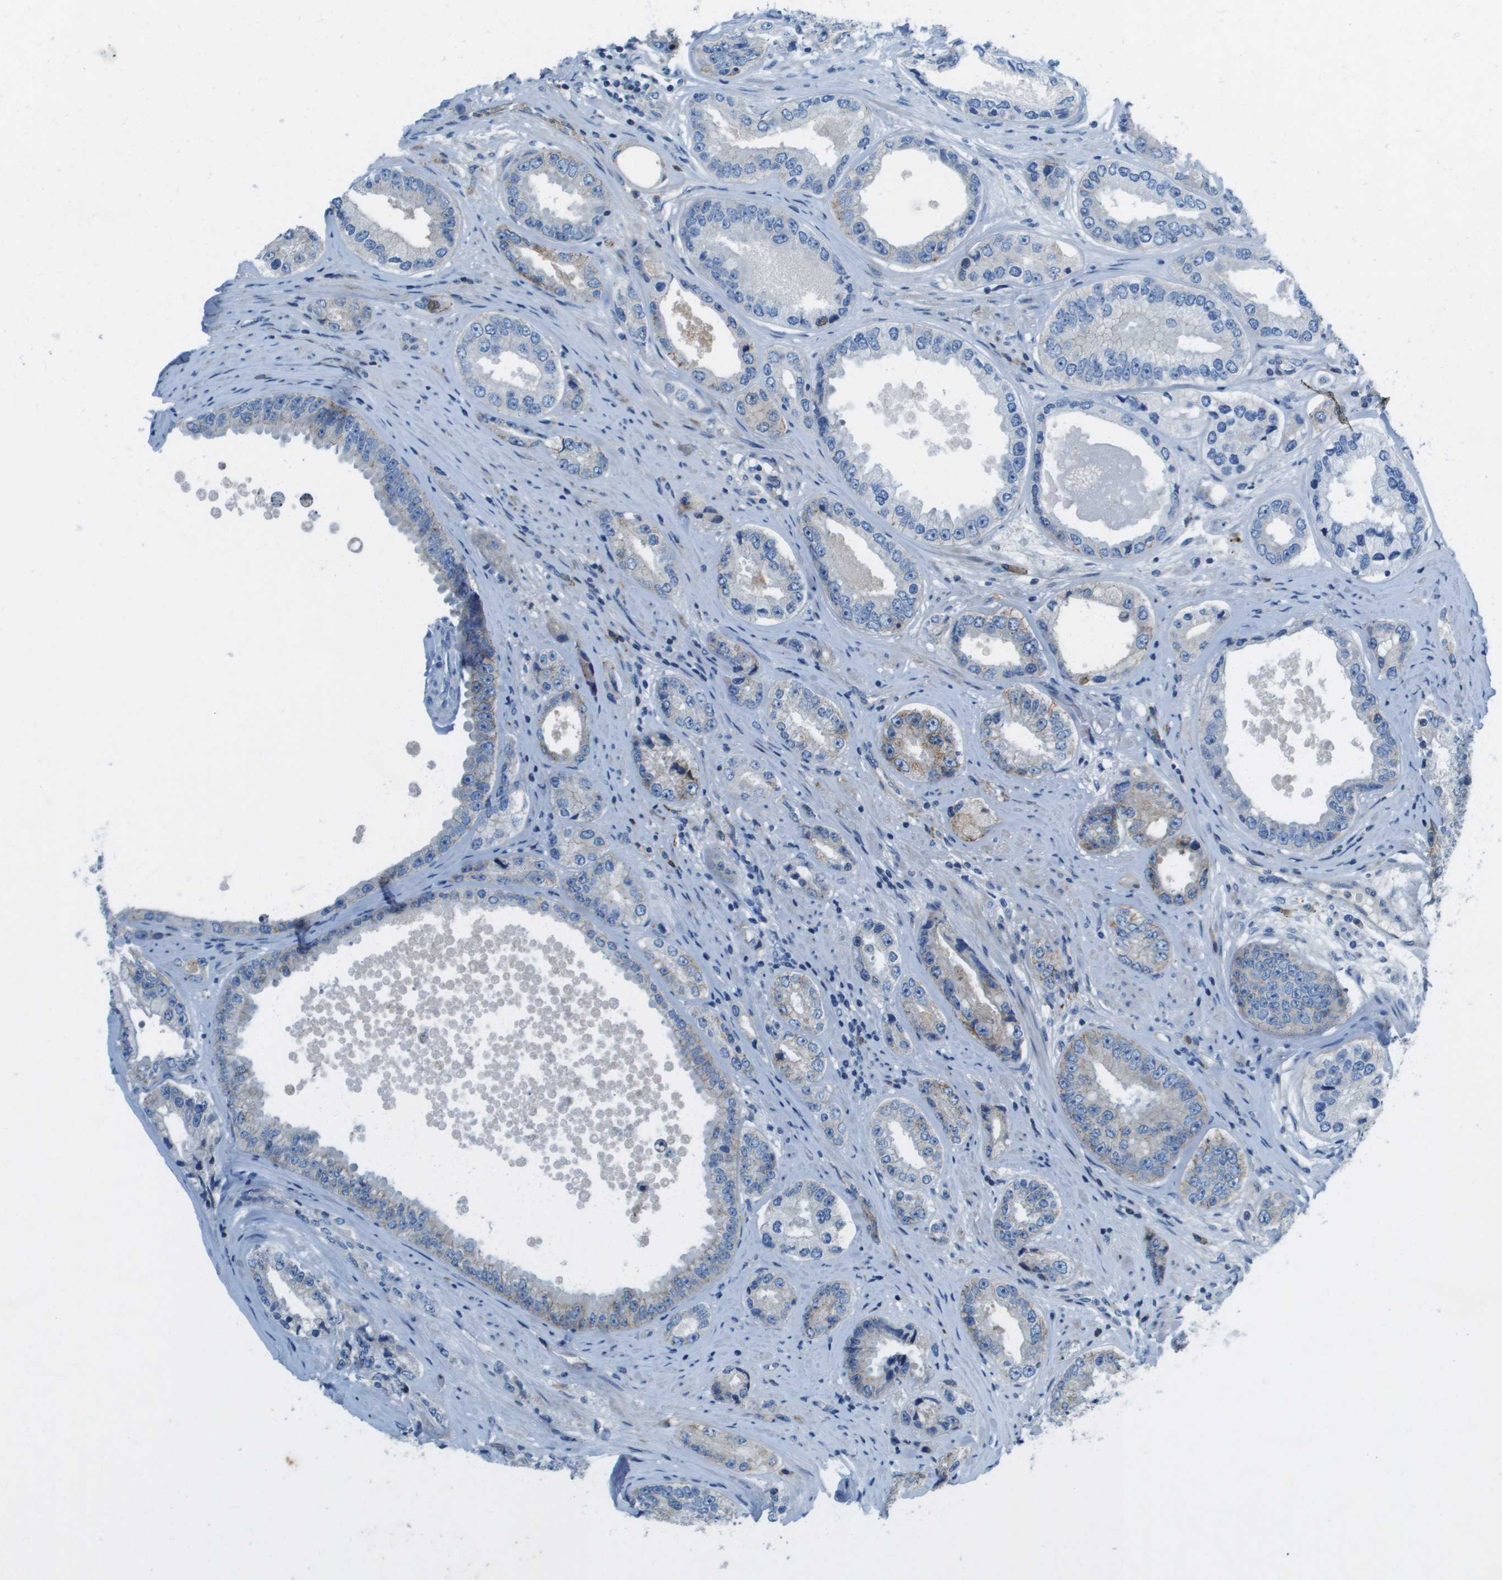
{"staining": {"intensity": "weak", "quantity": "<25%", "location": "cytoplasmic/membranous"}, "tissue": "prostate cancer", "cell_type": "Tumor cells", "image_type": "cancer", "snomed": [{"axis": "morphology", "description": "Adenocarcinoma, High grade"}, {"axis": "topography", "description": "Prostate"}], "caption": "Protein analysis of prostate adenocarcinoma (high-grade) demonstrates no significant staining in tumor cells.", "gene": "SDC1", "patient": {"sex": "male", "age": 61}}